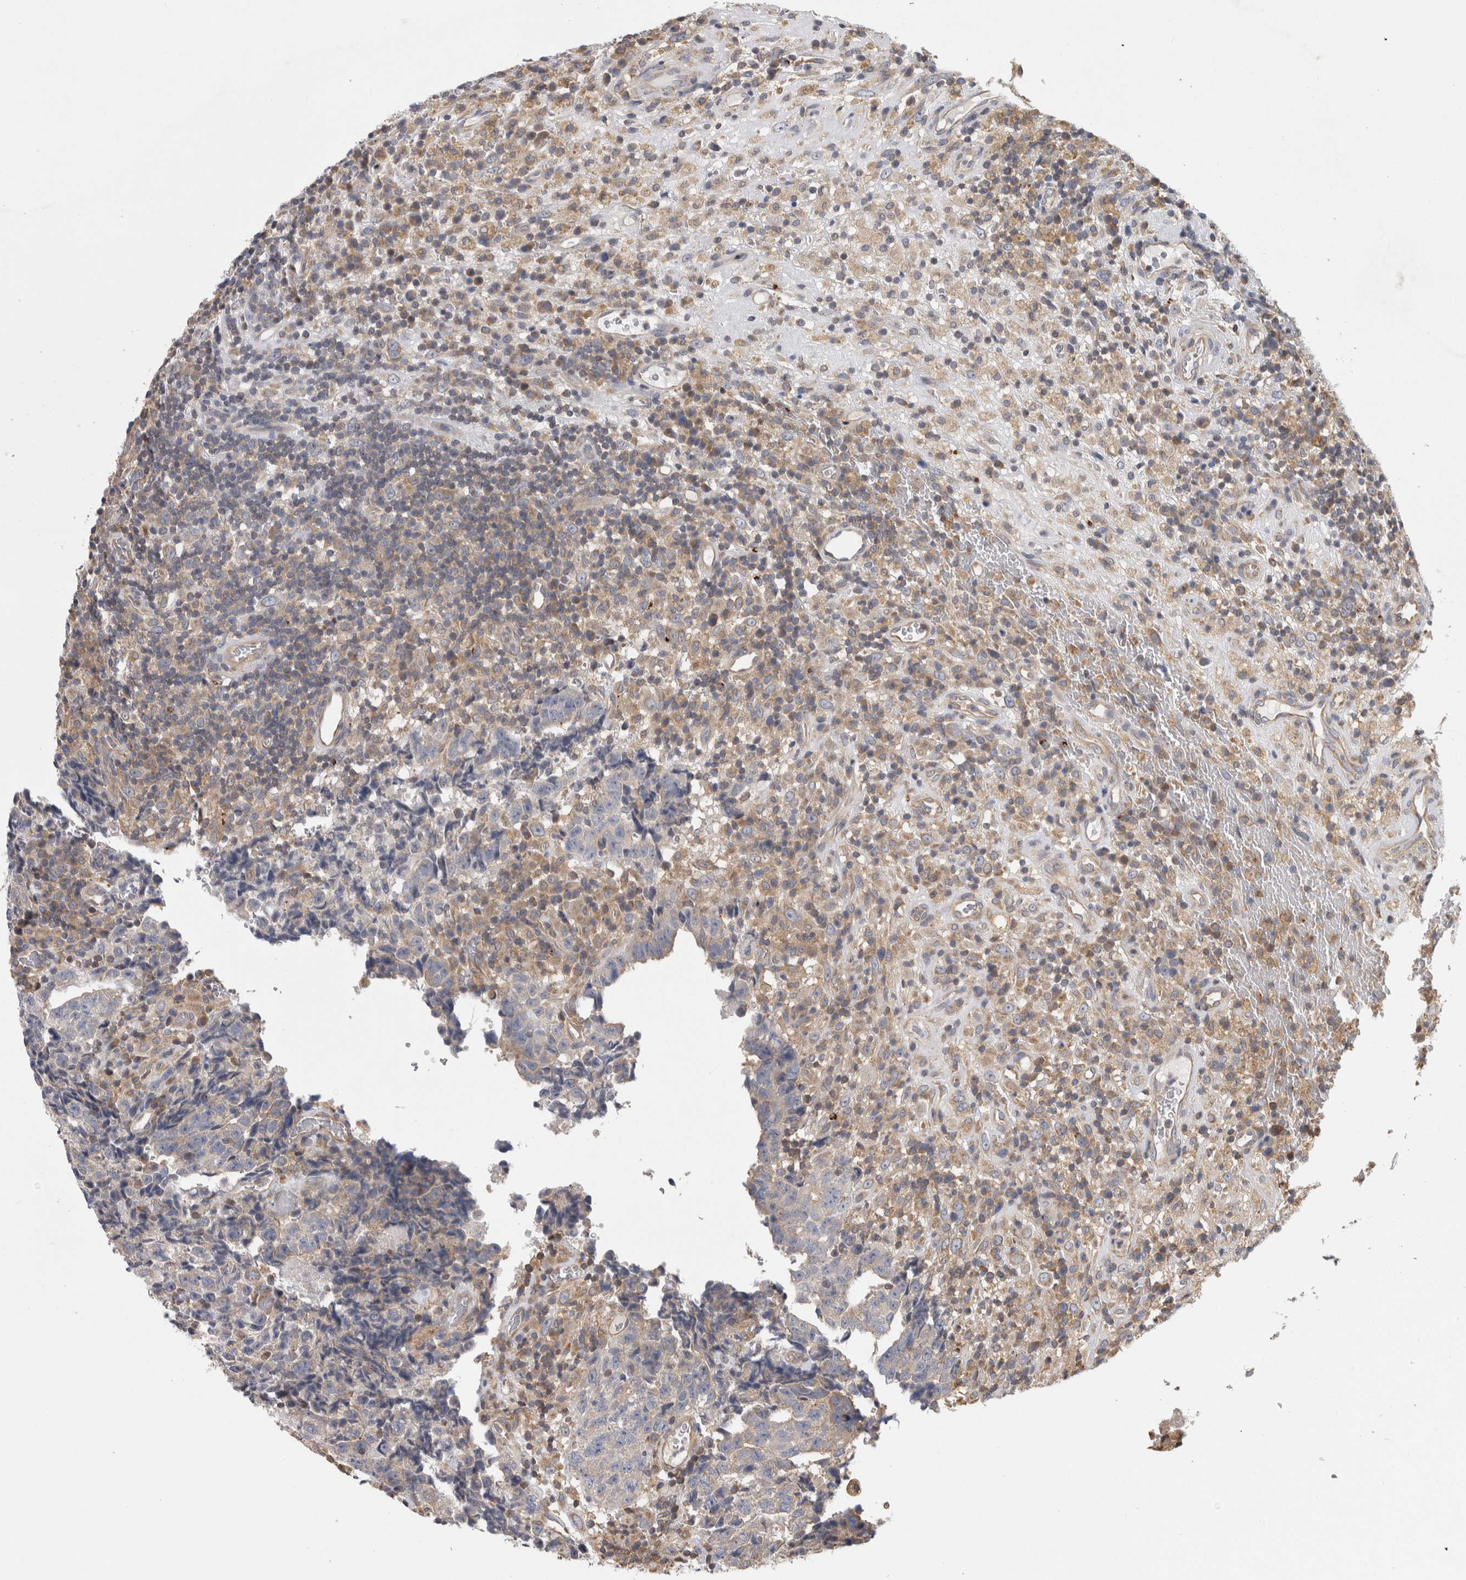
{"staining": {"intensity": "negative", "quantity": "none", "location": "none"}, "tissue": "testis cancer", "cell_type": "Tumor cells", "image_type": "cancer", "snomed": [{"axis": "morphology", "description": "Necrosis, NOS"}, {"axis": "morphology", "description": "Carcinoma, Embryonal, NOS"}, {"axis": "topography", "description": "Testis"}], "caption": "This is a histopathology image of immunohistochemistry staining of testis cancer (embryonal carcinoma), which shows no positivity in tumor cells.", "gene": "GRIK2", "patient": {"sex": "male", "age": 19}}